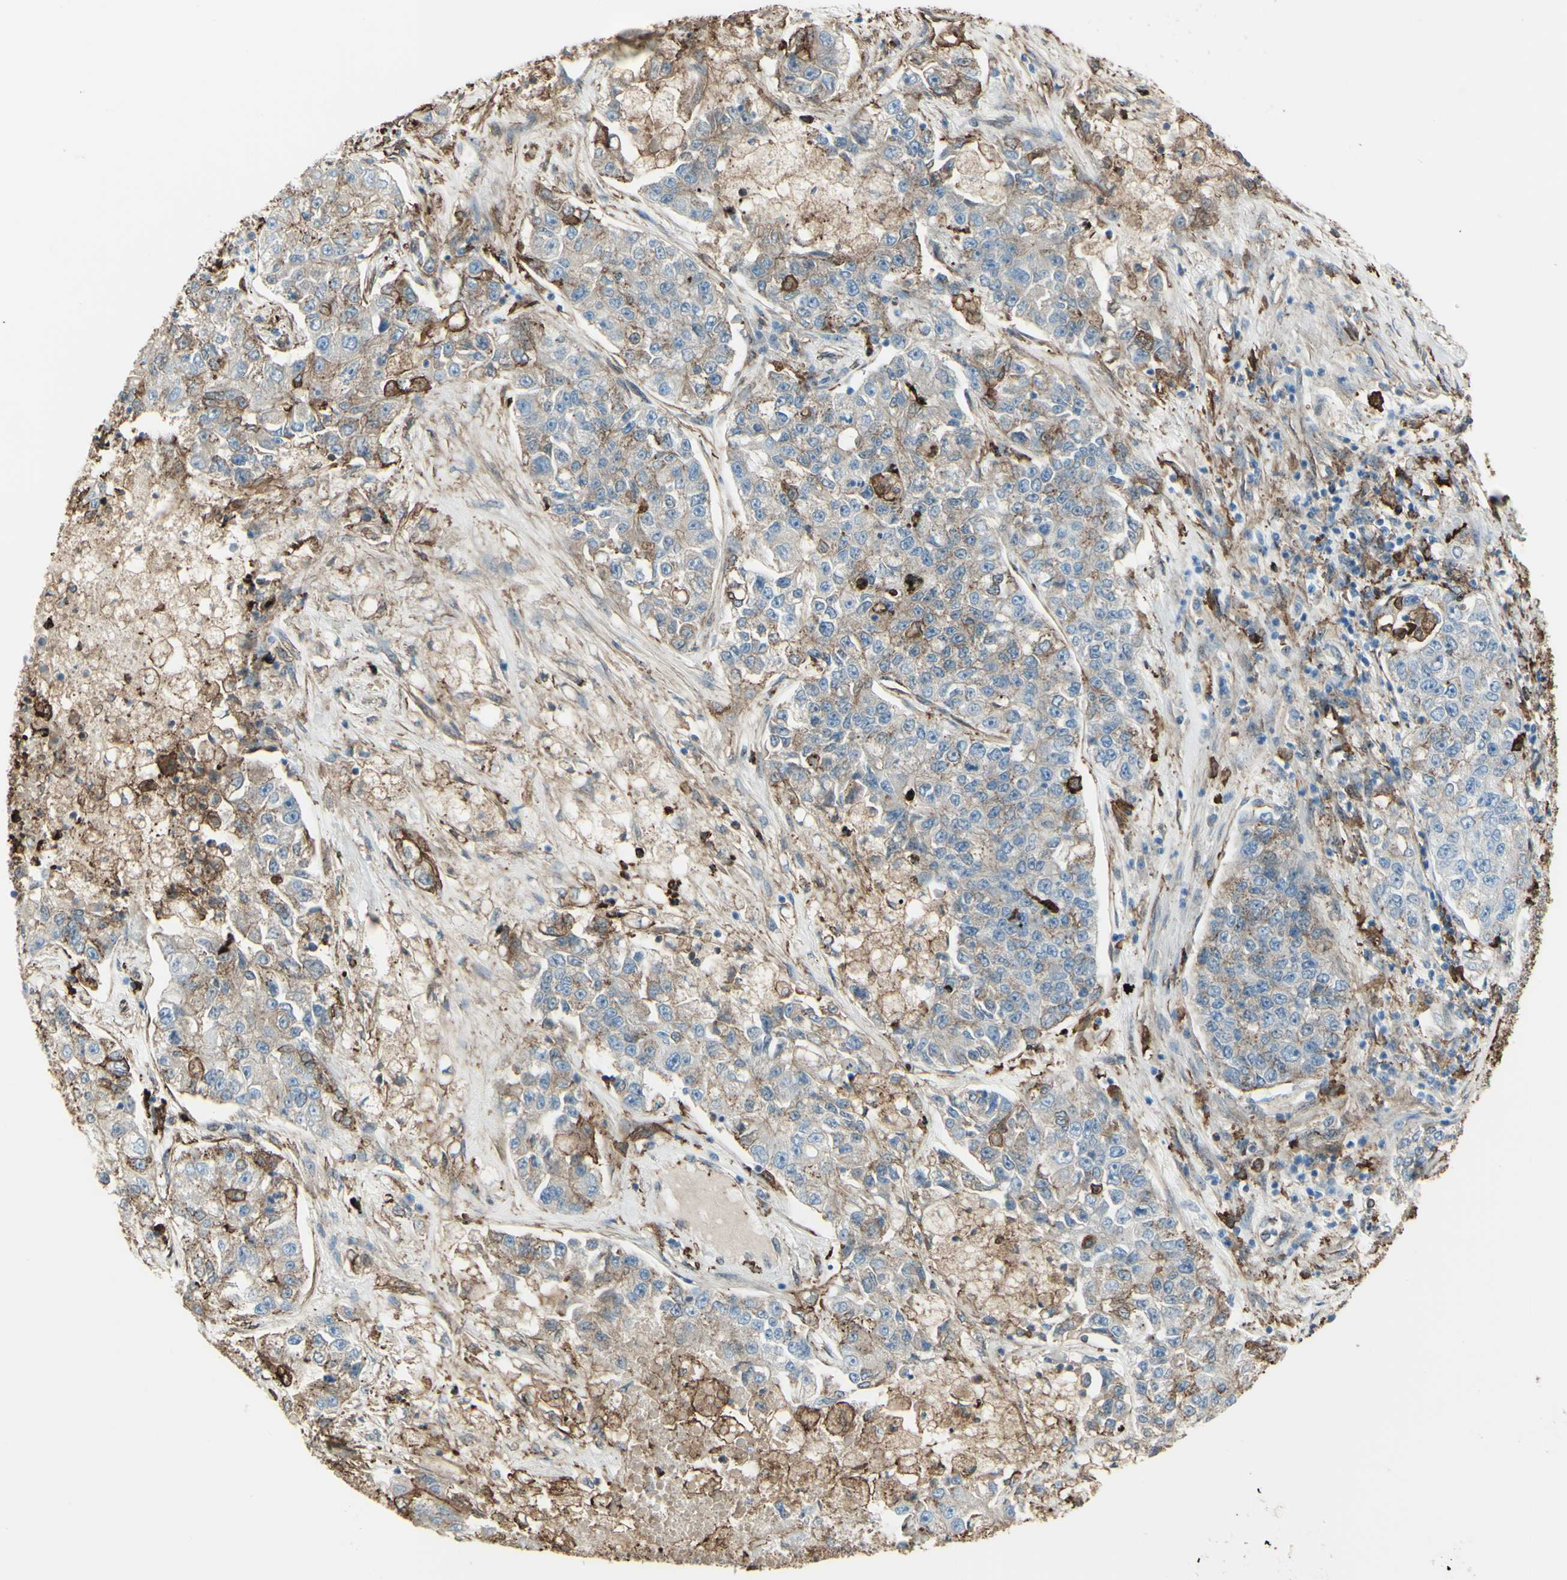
{"staining": {"intensity": "weak", "quantity": ">75%", "location": "cytoplasmic/membranous"}, "tissue": "lung cancer", "cell_type": "Tumor cells", "image_type": "cancer", "snomed": [{"axis": "morphology", "description": "Adenocarcinoma, NOS"}, {"axis": "topography", "description": "Lung"}], "caption": "Protein expression analysis of human lung cancer reveals weak cytoplasmic/membranous staining in about >75% of tumor cells.", "gene": "GSN", "patient": {"sex": "male", "age": 49}}